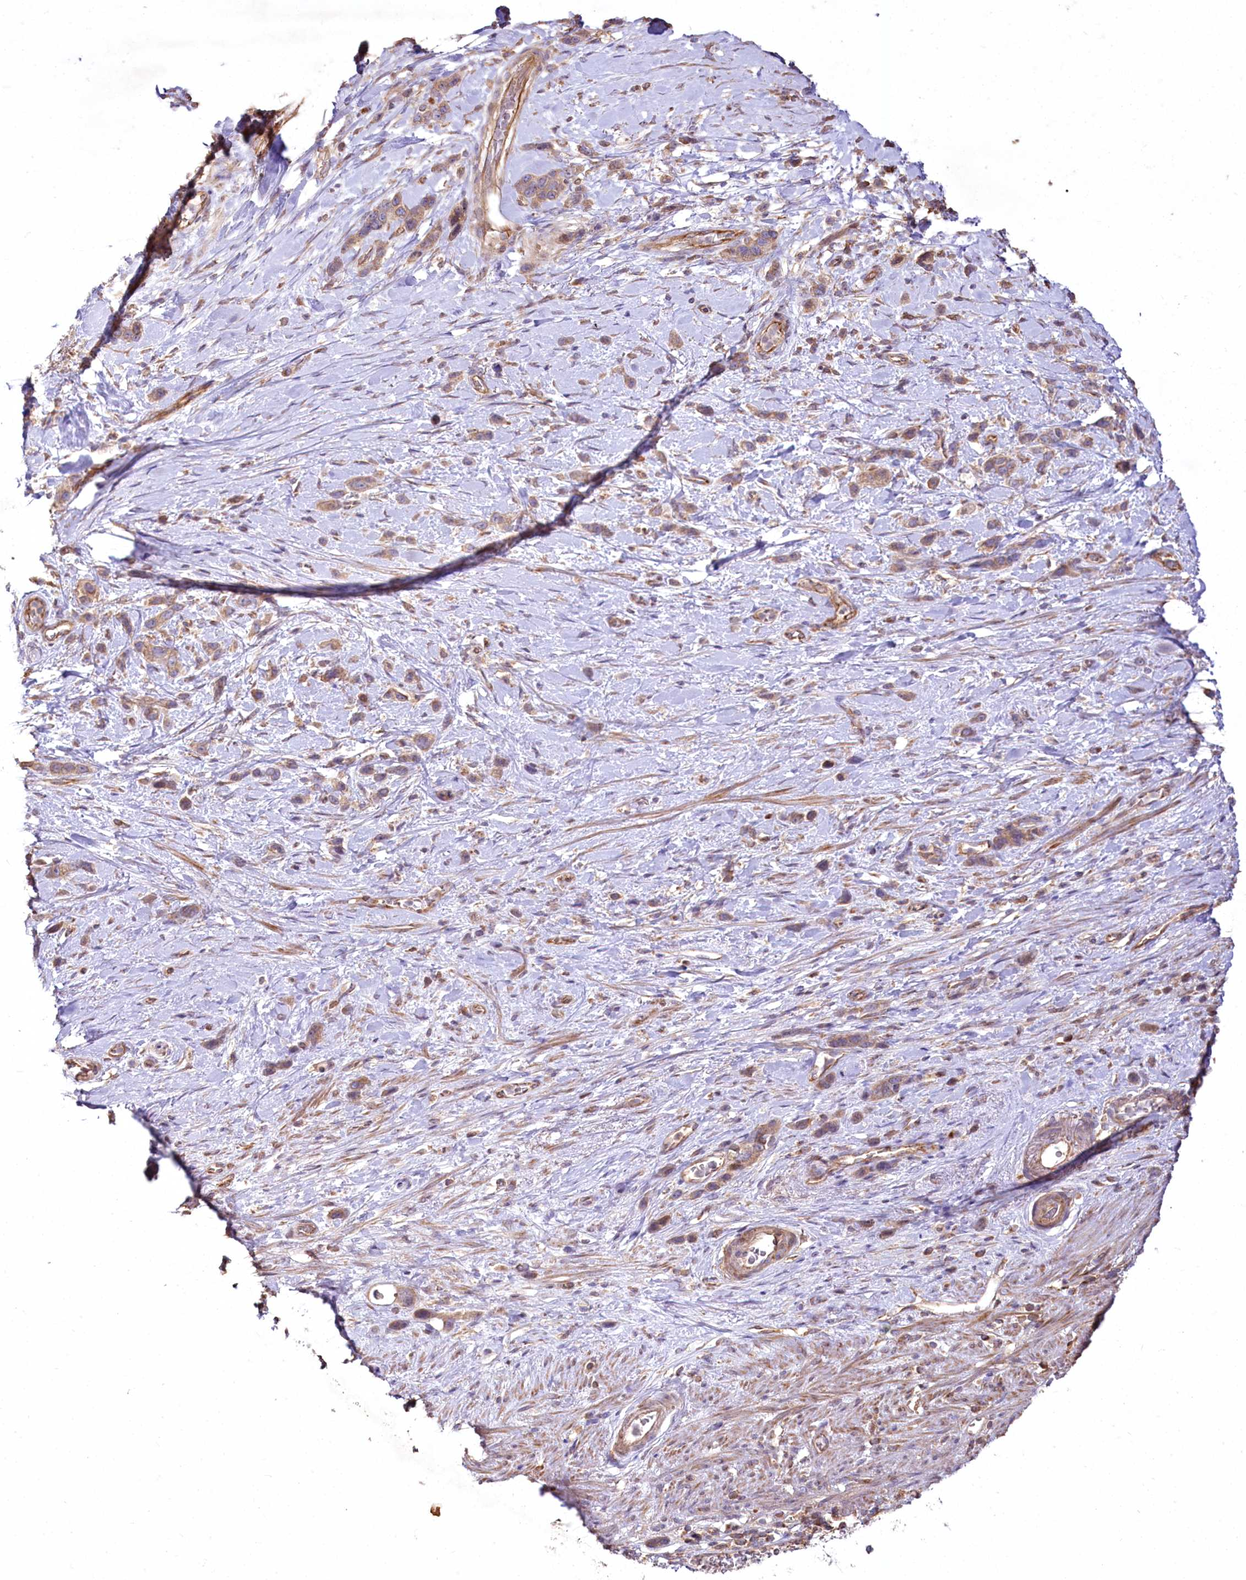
{"staining": {"intensity": "moderate", "quantity": ">75%", "location": "cytoplasmic/membranous"}, "tissue": "stomach cancer", "cell_type": "Tumor cells", "image_type": "cancer", "snomed": [{"axis": "morphology", "description": "Adenocarcinoma, NOS"}, {"axis": "morphology", "description": "Adenocarcinoma, High grade"}, {"axis": "topography", "description": "Stomach, upper"}, {"axis": "topography", "description": "Stomach, lower"}], "caption": "Immunohistochemical staining of human high-grade adenocarcinoma (stomach) exhibits medium levels of moderate cytoplasmic/membranous protein positivity in about >75% of tumor cells.", "gene": "SH3TC1", "patient": {"sex": "female", "age": 65}}